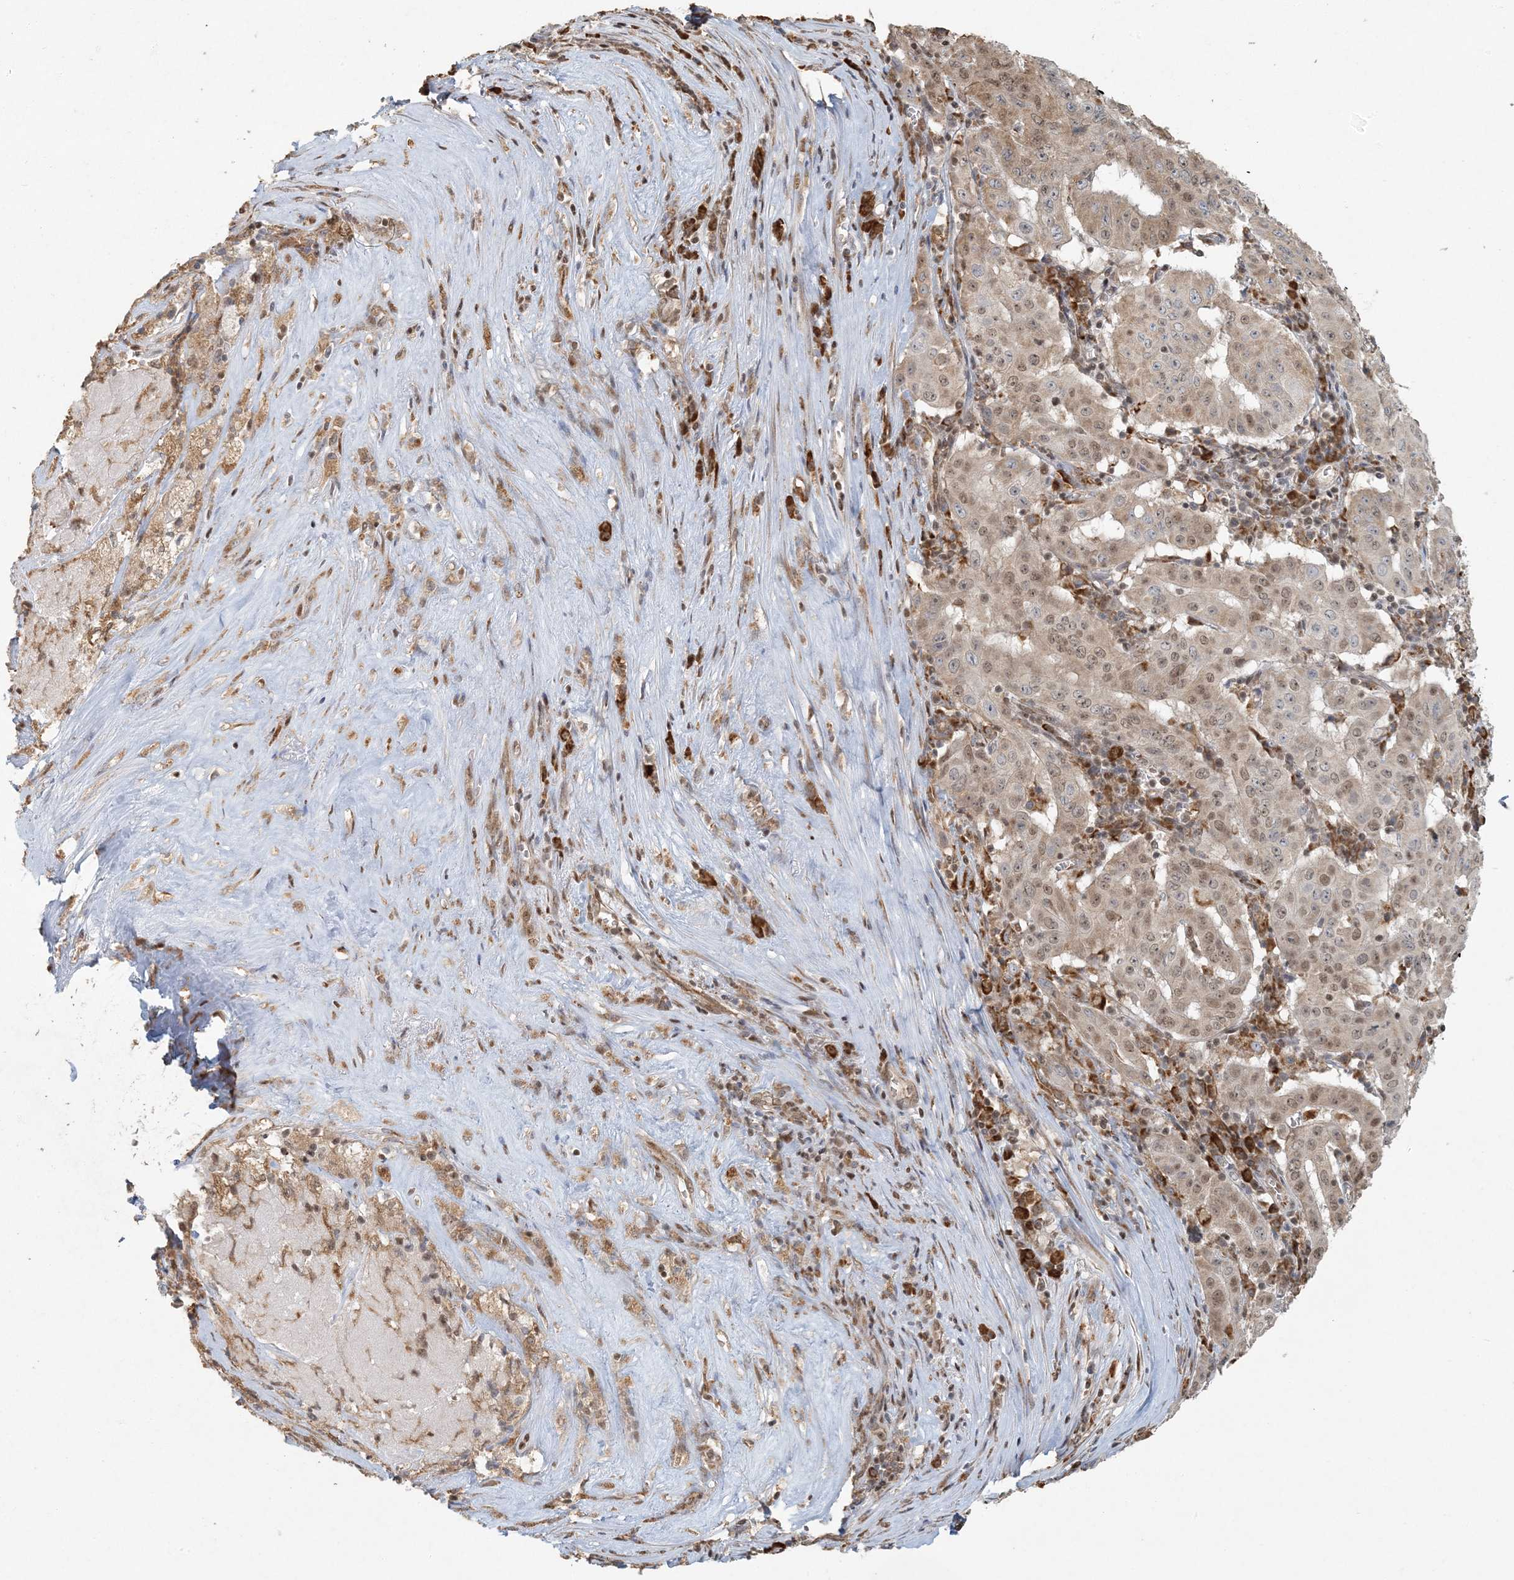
{"staining": {"intensity": "moderate", "quantity": ">75%", "location": "cytoplasmic/membranous,nuclear"}, "tissue": "pancreatic cancer", "cell_type": "Tumor cells", "image_type": "cancer", "snomed": [{"axis": "morphology", "description": "Adenocarcinoma, NOS"}, {"axis": "topography", "description": "Pancreas"}], "caption": "Immunohistochemistry (DAB (3,3'-diaminobenzidine)) staining of human pancreatic cancer (adenocarcinoma) exhibits moderate cytoplasmic/membranous and nuclear protein expression in approximately >75% of tumor cells.", "gene": "AK9", "patient": {"sex": "male", "age": 63}}